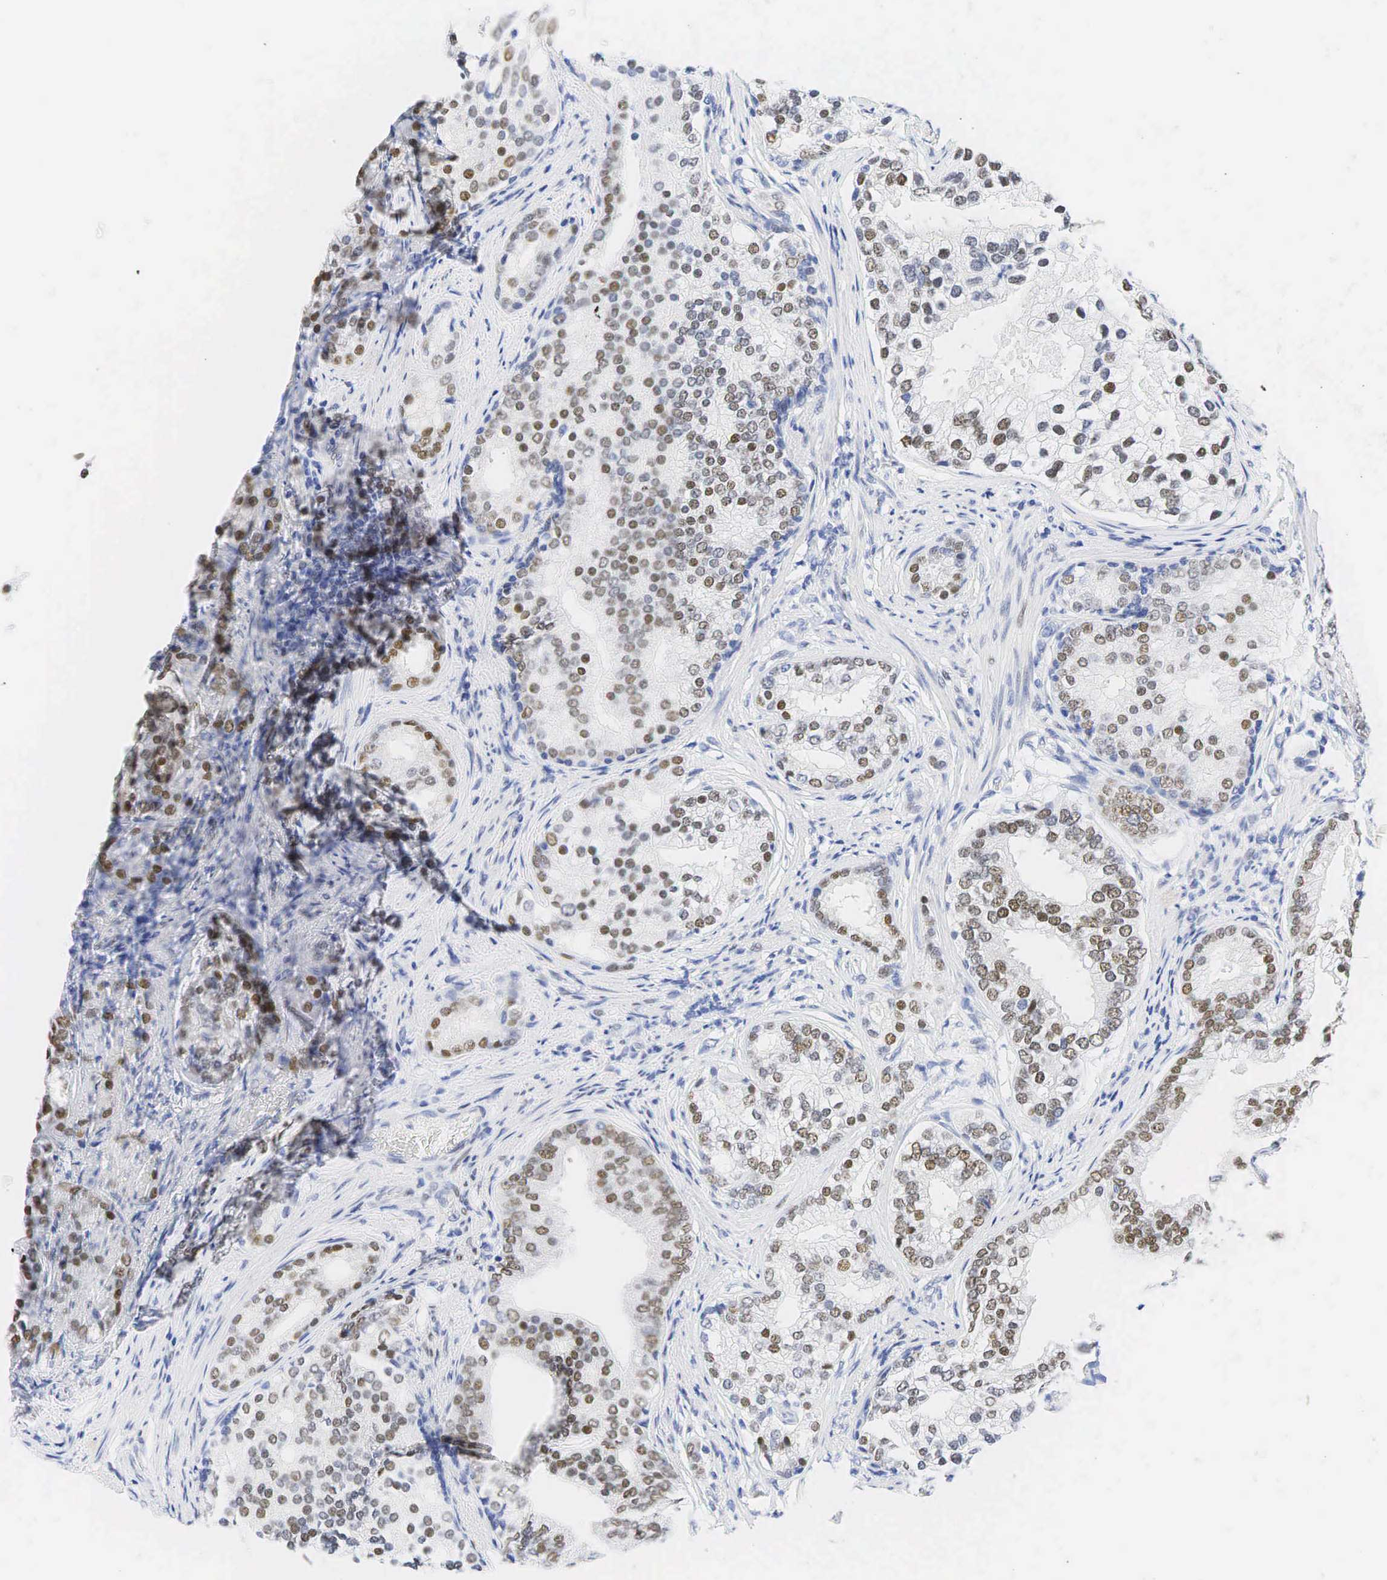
{"staining": {"intensity": "moderate", "quantity": "25%-75%", "location": "nuclear"}, "tissue": "prostate cancer", "cell_type": "Tumor cells", "image_type": "cancer", "snomed": [{"axis": "morphology", "description": "Adenocarcinoma, Low grade"}, {"axis": "topography", "description": "Prostate"}], "caption": "An immunohistochemistry (IHC) photomicrograph of tumor tissue is shown. Protein staining in brown highlights moderate nuclear positivity in adenocarcinoma (low-grade) (prostate) within tumor cells. Nuclei are stained in blue.", "gene": "AR", "patient": {"sex": "male", "age": 71}}